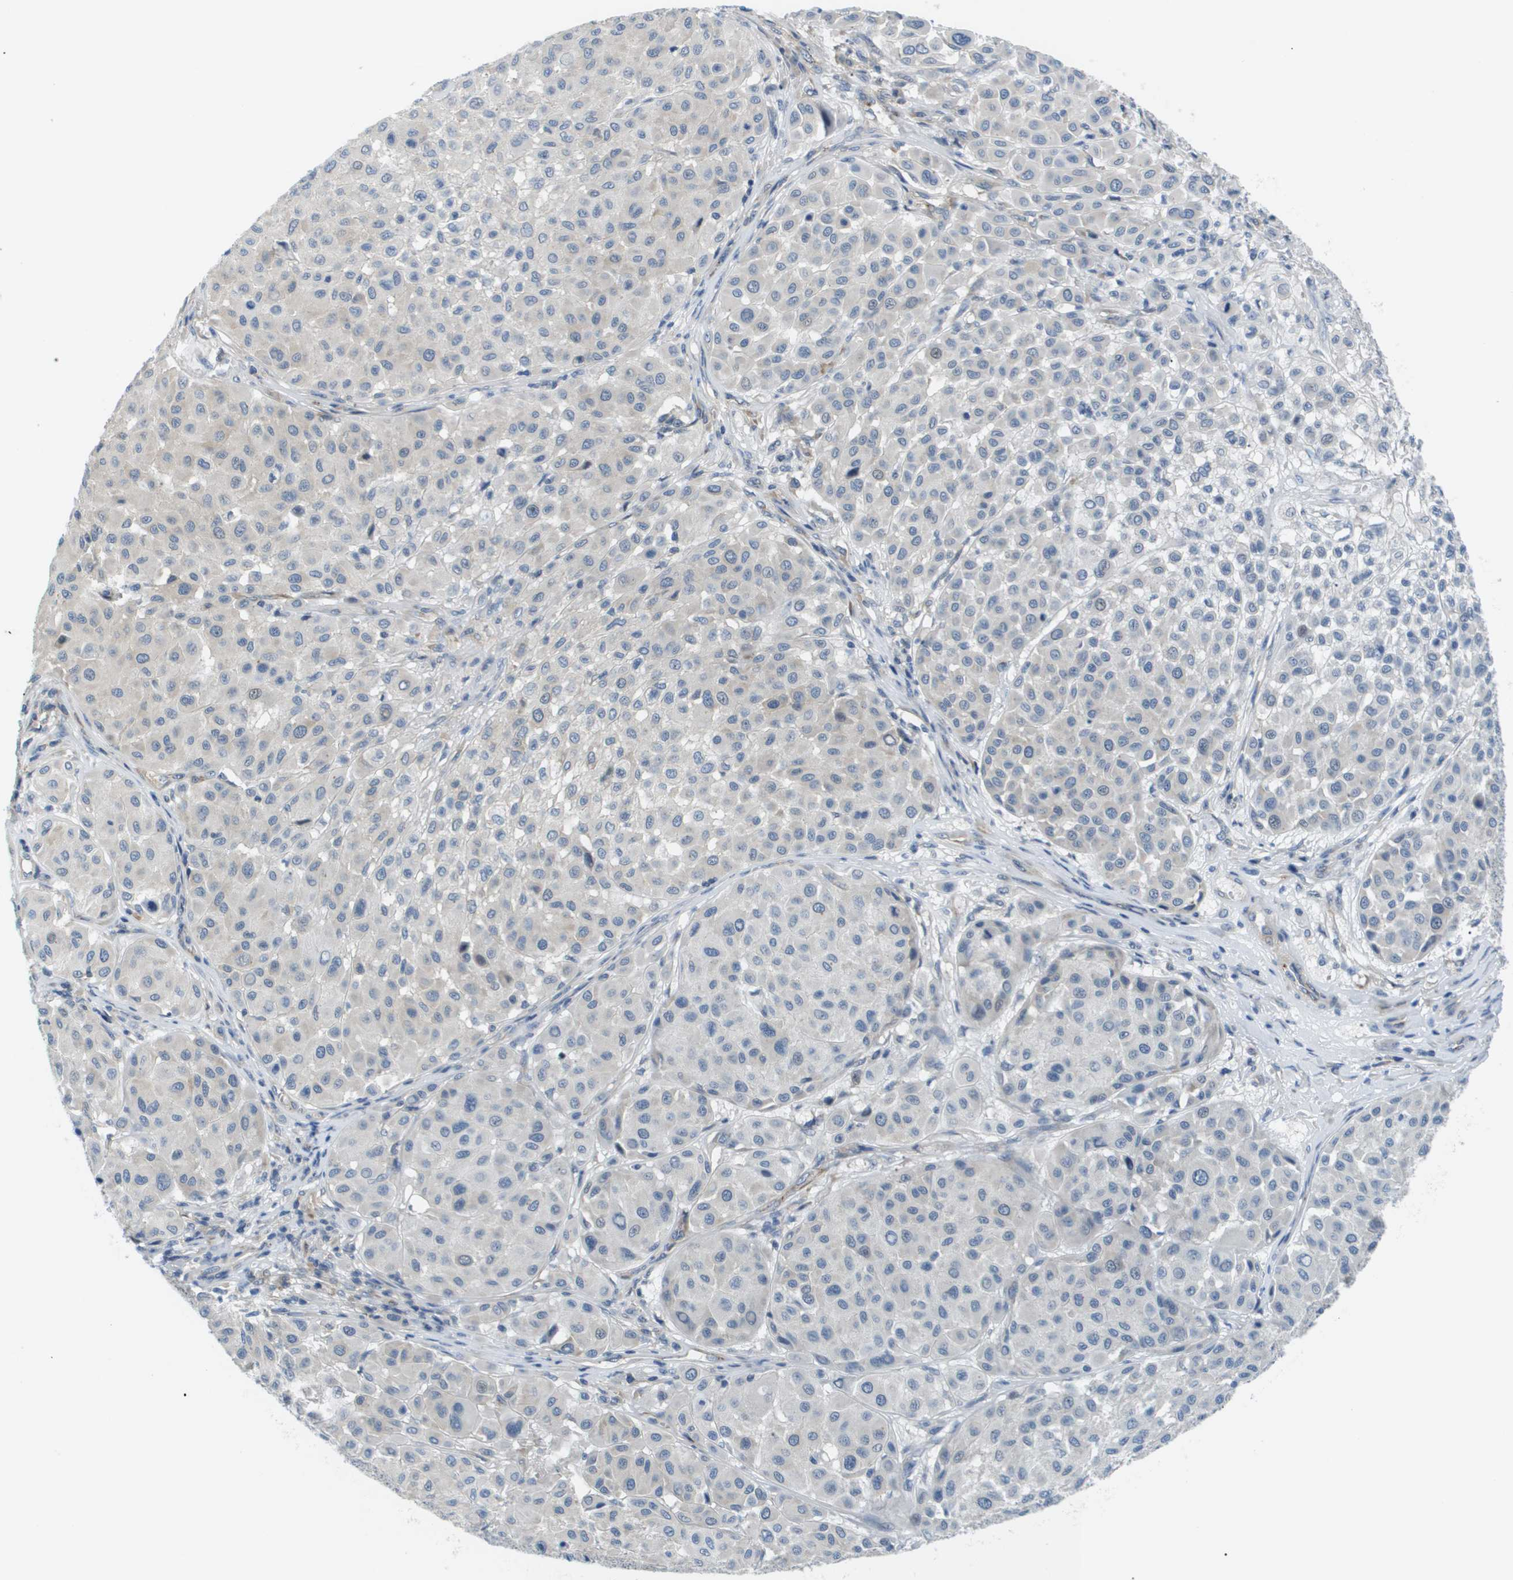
{"staining": {"intensity": "negative", "quantity": "none", "location": "none"}, "tissue": "melanoma", "cell_type": "Tumor cells", "image_type": "cancer", "snomed": [{"axis": "morphology", "description": "Malignant melanoma, Metastatic site"}, {"axis": "topography", "description": "Soft tissue"}], "caption": "Micrograph shows no significant protein staining in tumor cells of malignant melanoma (metastatic site).", "gene": "OTUD5", "patient": {"sex": "male", "age": 41}}